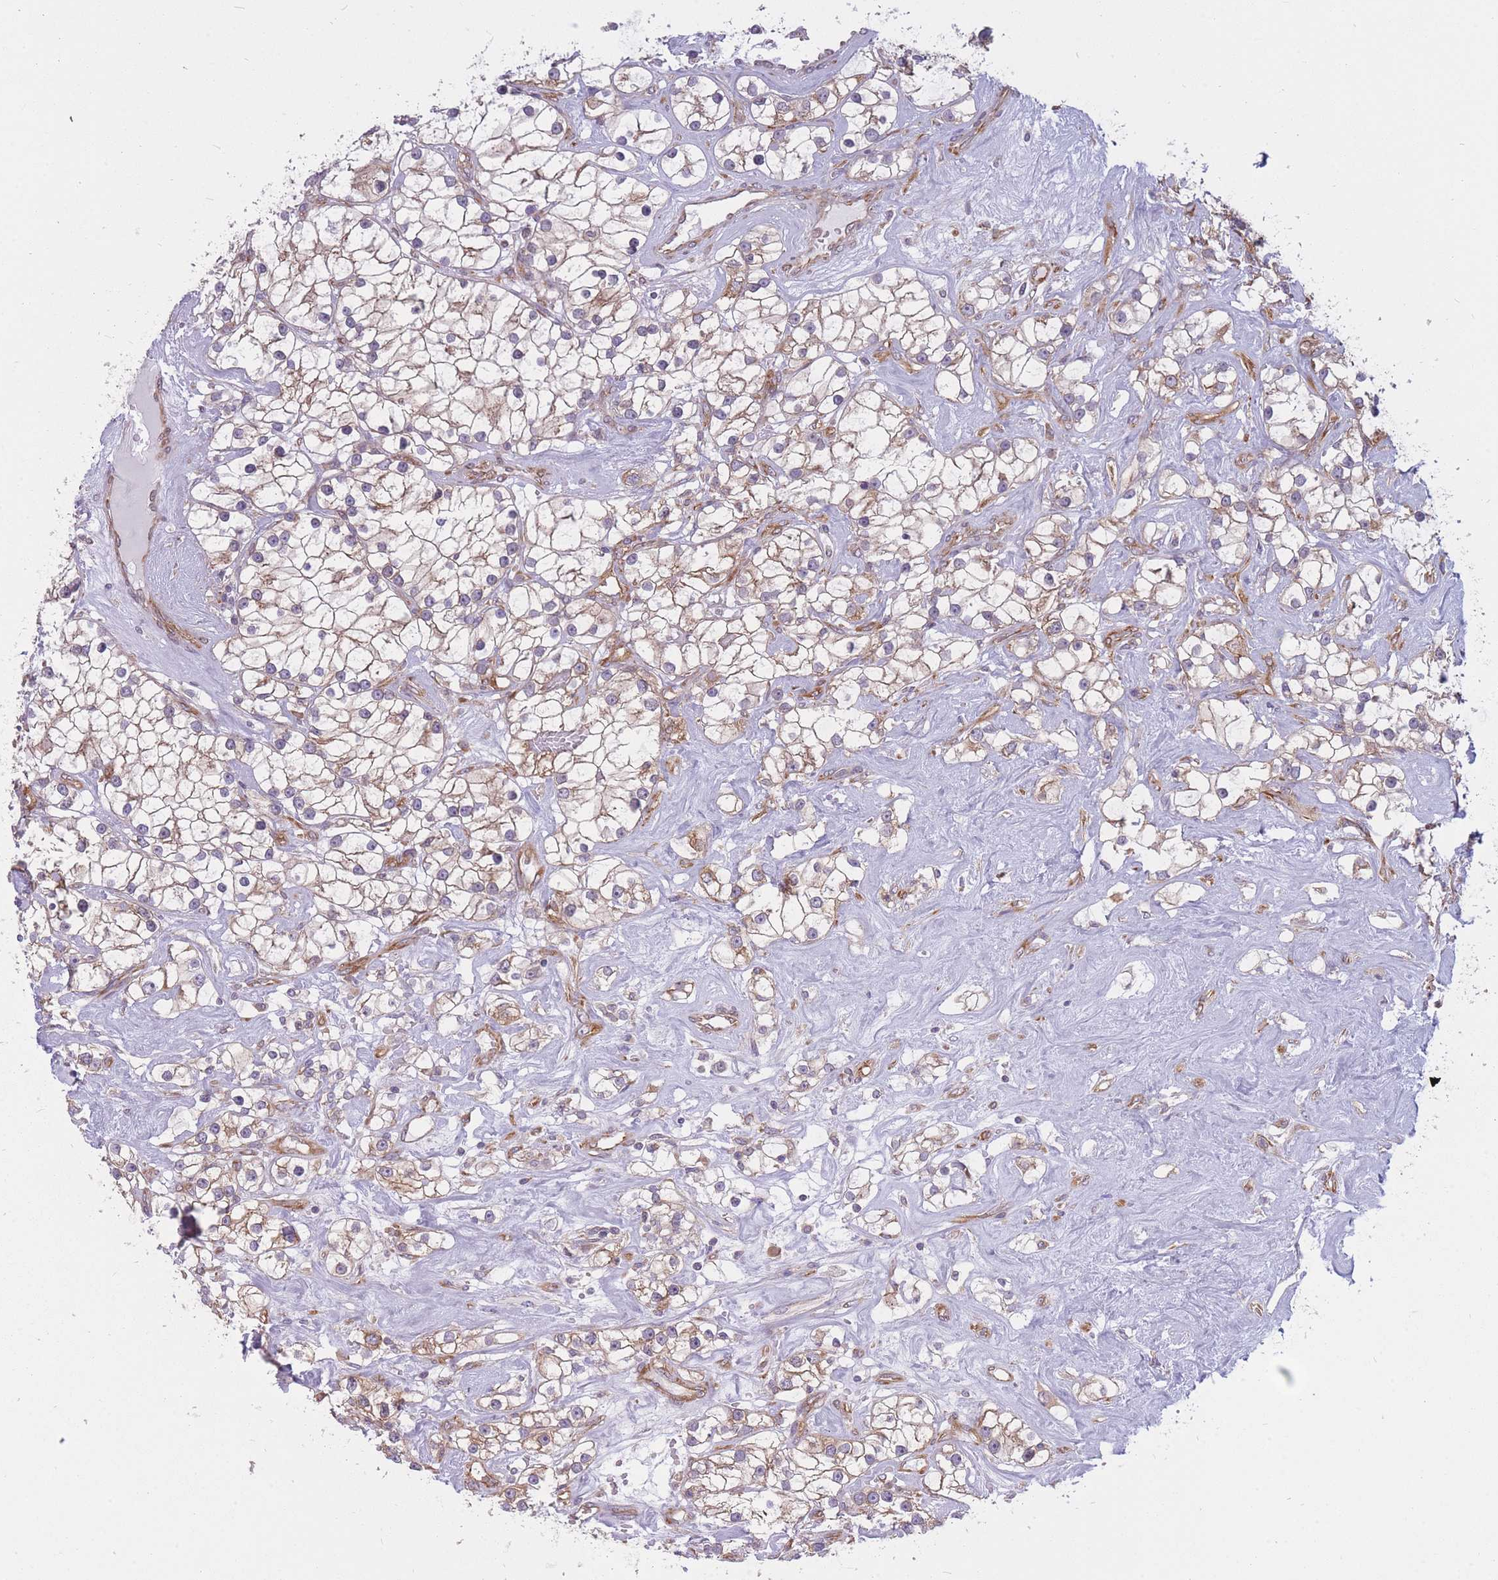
{"staining": {"intensity": "moderate", "quantity": ">75%", "location": "cytoplasmic/membranous"}, "tissue": "renal cancer", "cell_type": "Tumor cells", "image_type": "cancer", "snomed": [{"axis": "morphology", "description": "Adenocarcinoma, NOS"}, {"axis": "topography", "description": "Kidney"}], "caption": "Immunohistochemical staining of human renal cancer demonstrates moderate cytoplasmic/membranous protein staining in approximately >75% of tumor cells.", "gene": "CCDC124", "patient": {"sex": "male", "age": 77}}